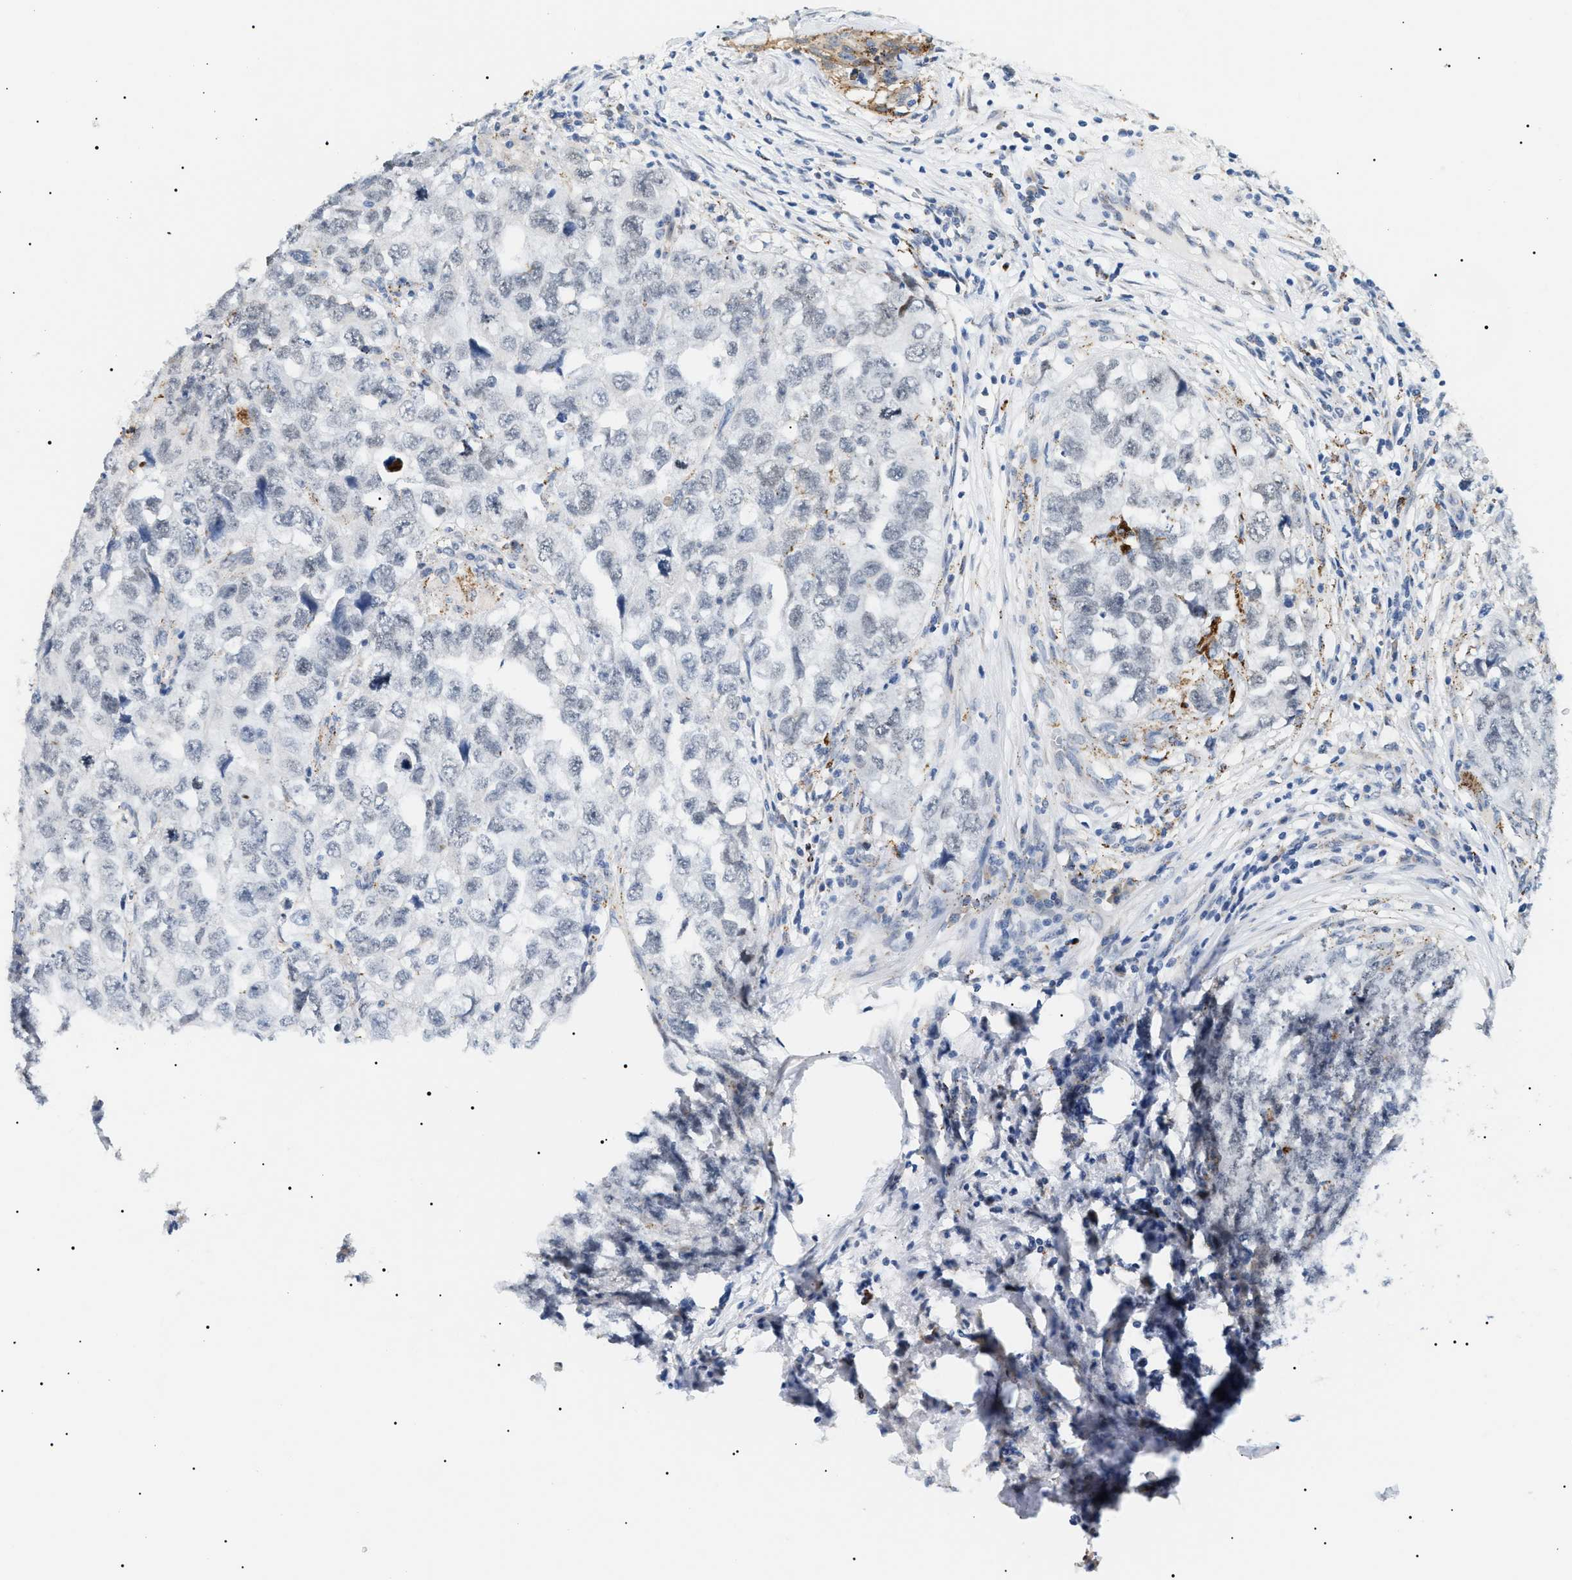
{"staining": {"intensity": "negative", "quantity": "none", "location": "none"}, "tissue": "testis cancer", "cell_type": "Tumor cells", "image_type": "cancer", "snomed": [{"axis": "morphology", "description": "Seminoma, NOS"}, {"axis": "morphology", "description": "Carcinoma, Embryonal, NOS"}, {"axis": "topography", "description": "Testis"}], "caption": "Tumor cells show no significant protein positivity in testis cancer.", "gene": "HSD17B11", "patient": {"sex": "male", "age": 43}}